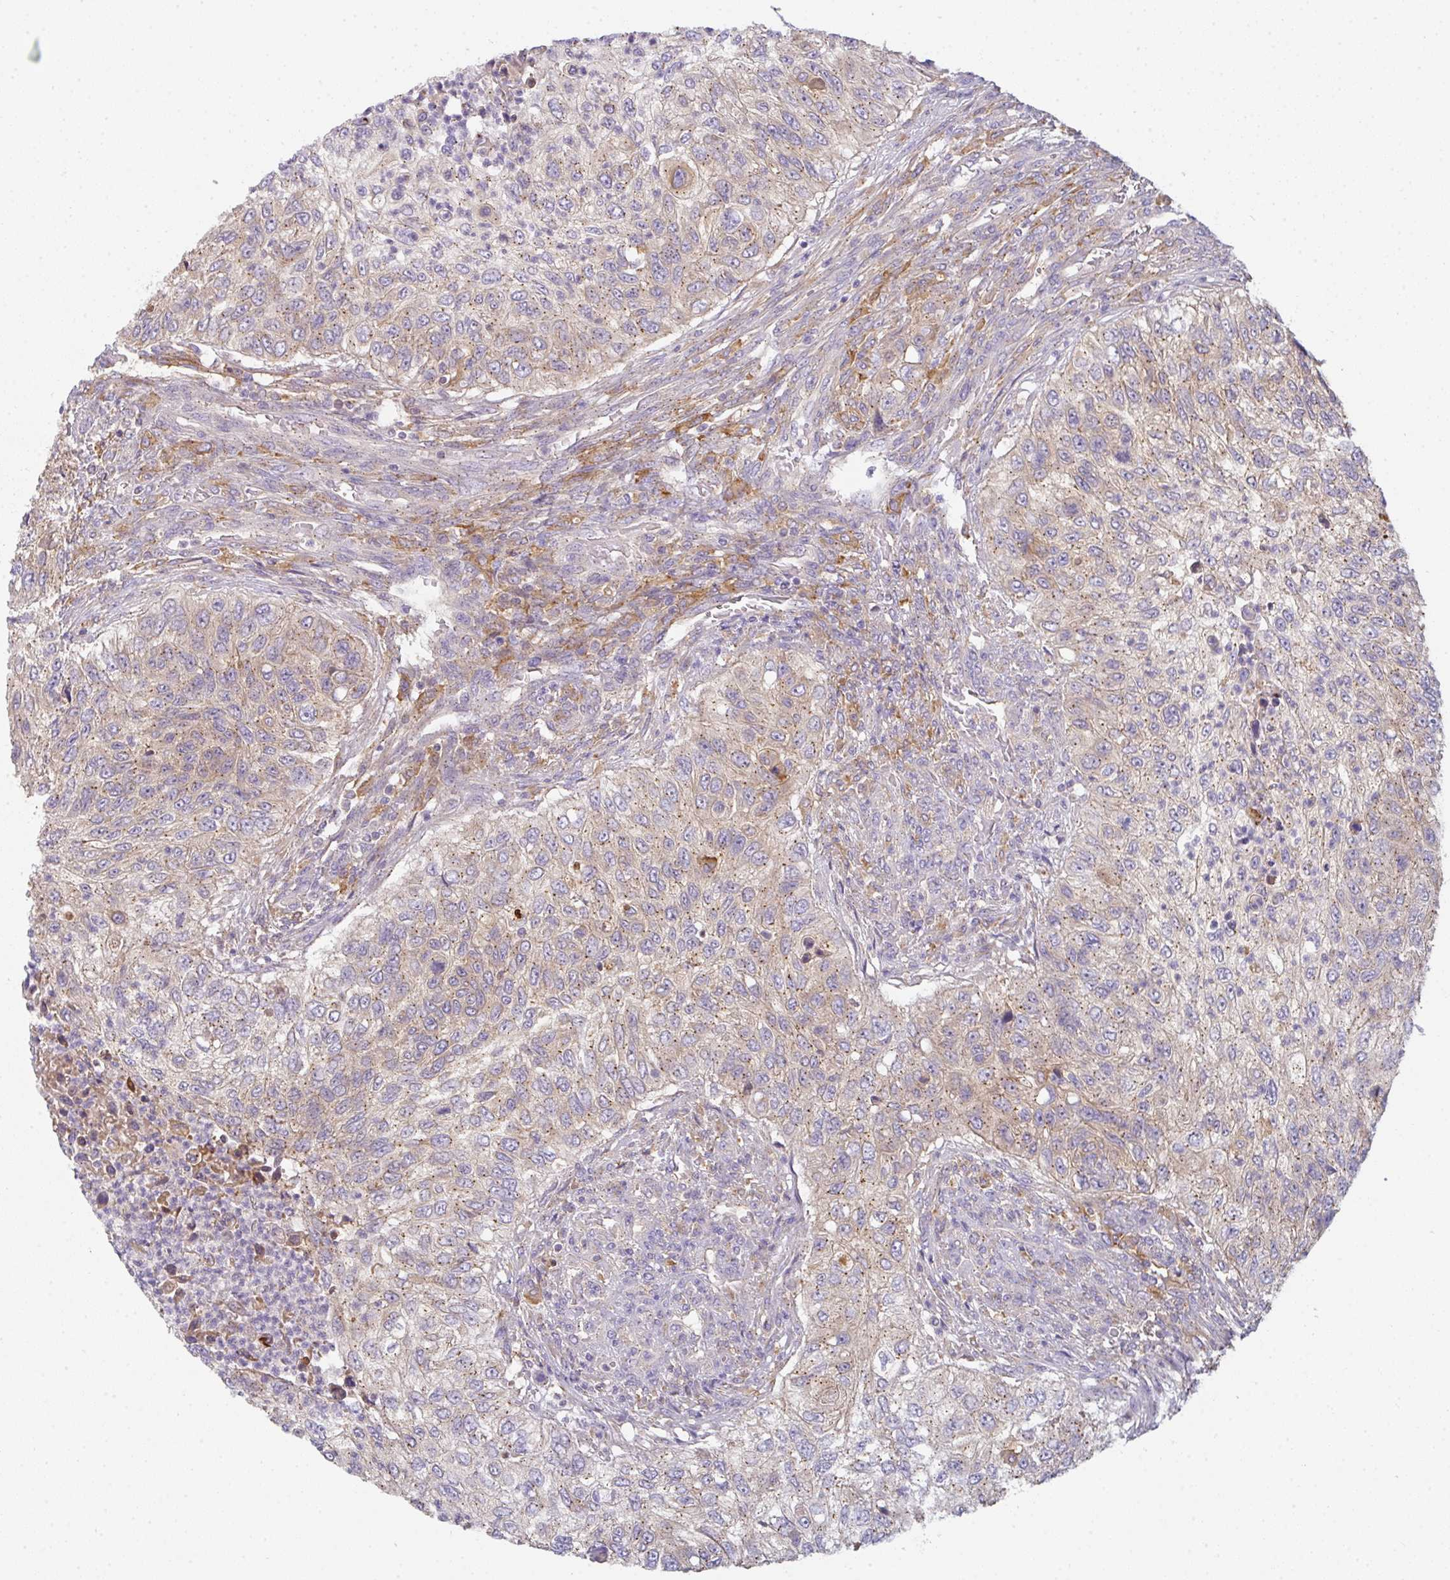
{"staining": {"intensity": "weak", "quantity": "25%-75%", "location": "cytoplasmic/membranous"}, "tissue": "urothelial cancer", "cell_type": "Tumor cells", "image_type": "cancer", "snomed": [{"axis": "morphology", "description": "Urothelial carcinoma, High grade"}, {"axis": "topography", "description": "Urinary bladder"}], "caption": "Brown immunohistochemical staining in urothelial cancer exhibits weak cytoplasmic/membranous staining in about 25%-75% of tumor cells.", "gene": "SNX5", "patient": {"sex": "female", "age": 60}}